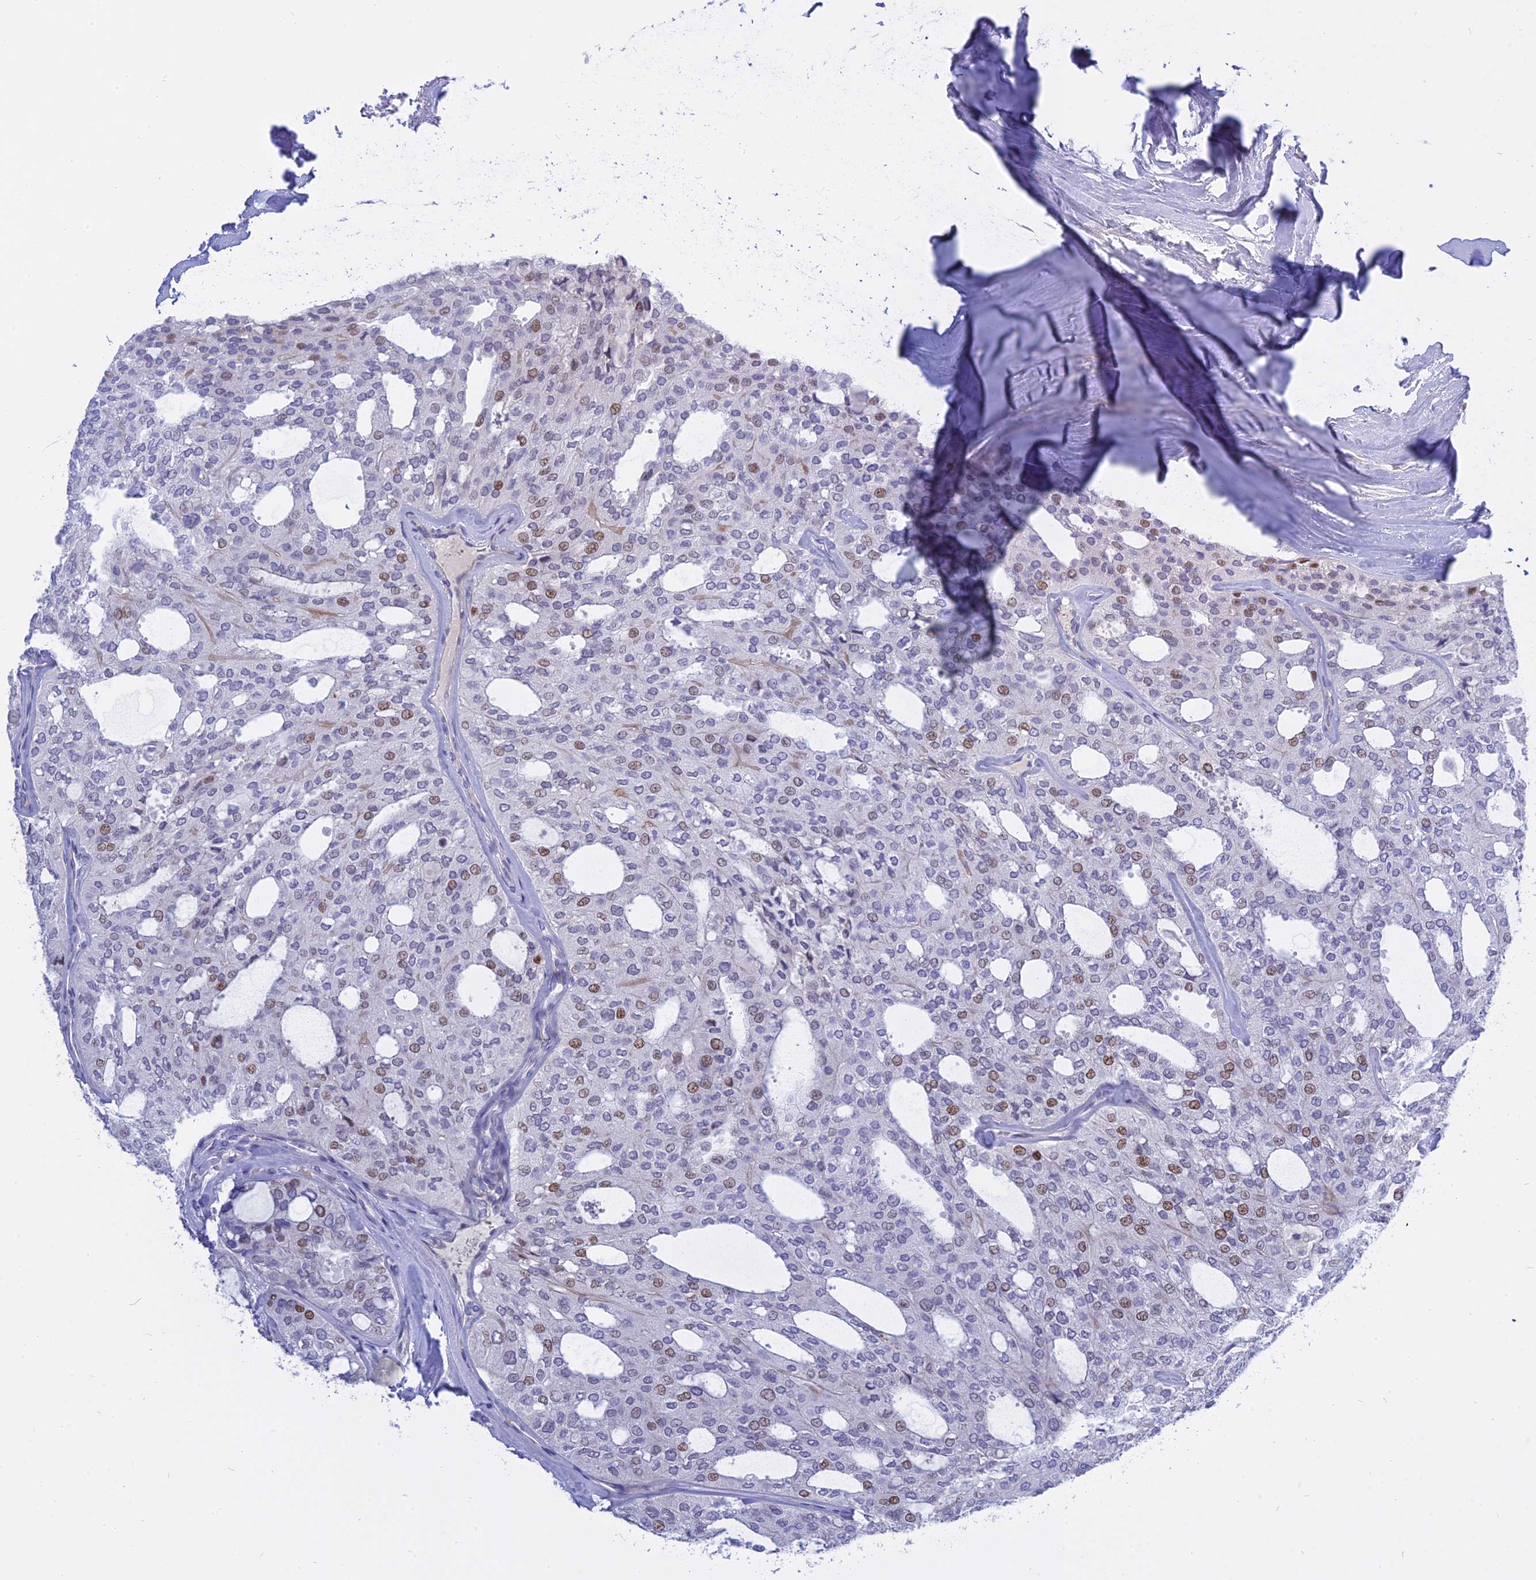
{"staining": {"intensity": "moderate", "quantity": "<25%", "location": "nuclear"}, "tissue": "thyroid cancer", "cell_type": "Tumor cells", "image_type": "cancer", "snomed": [{"axis": "morphology", "description": "Follicular adenoma carcinoma, NOS"}, {"axis": "topography", "description": "Thyroid gland"}], "caption": "Protein analysis of thyroid cancer tissue reveals moderate nuclear expression in about <25% of tumor cells.", "gene": "MBD3L1", "patient": {"sex": "male", "age": 75}}